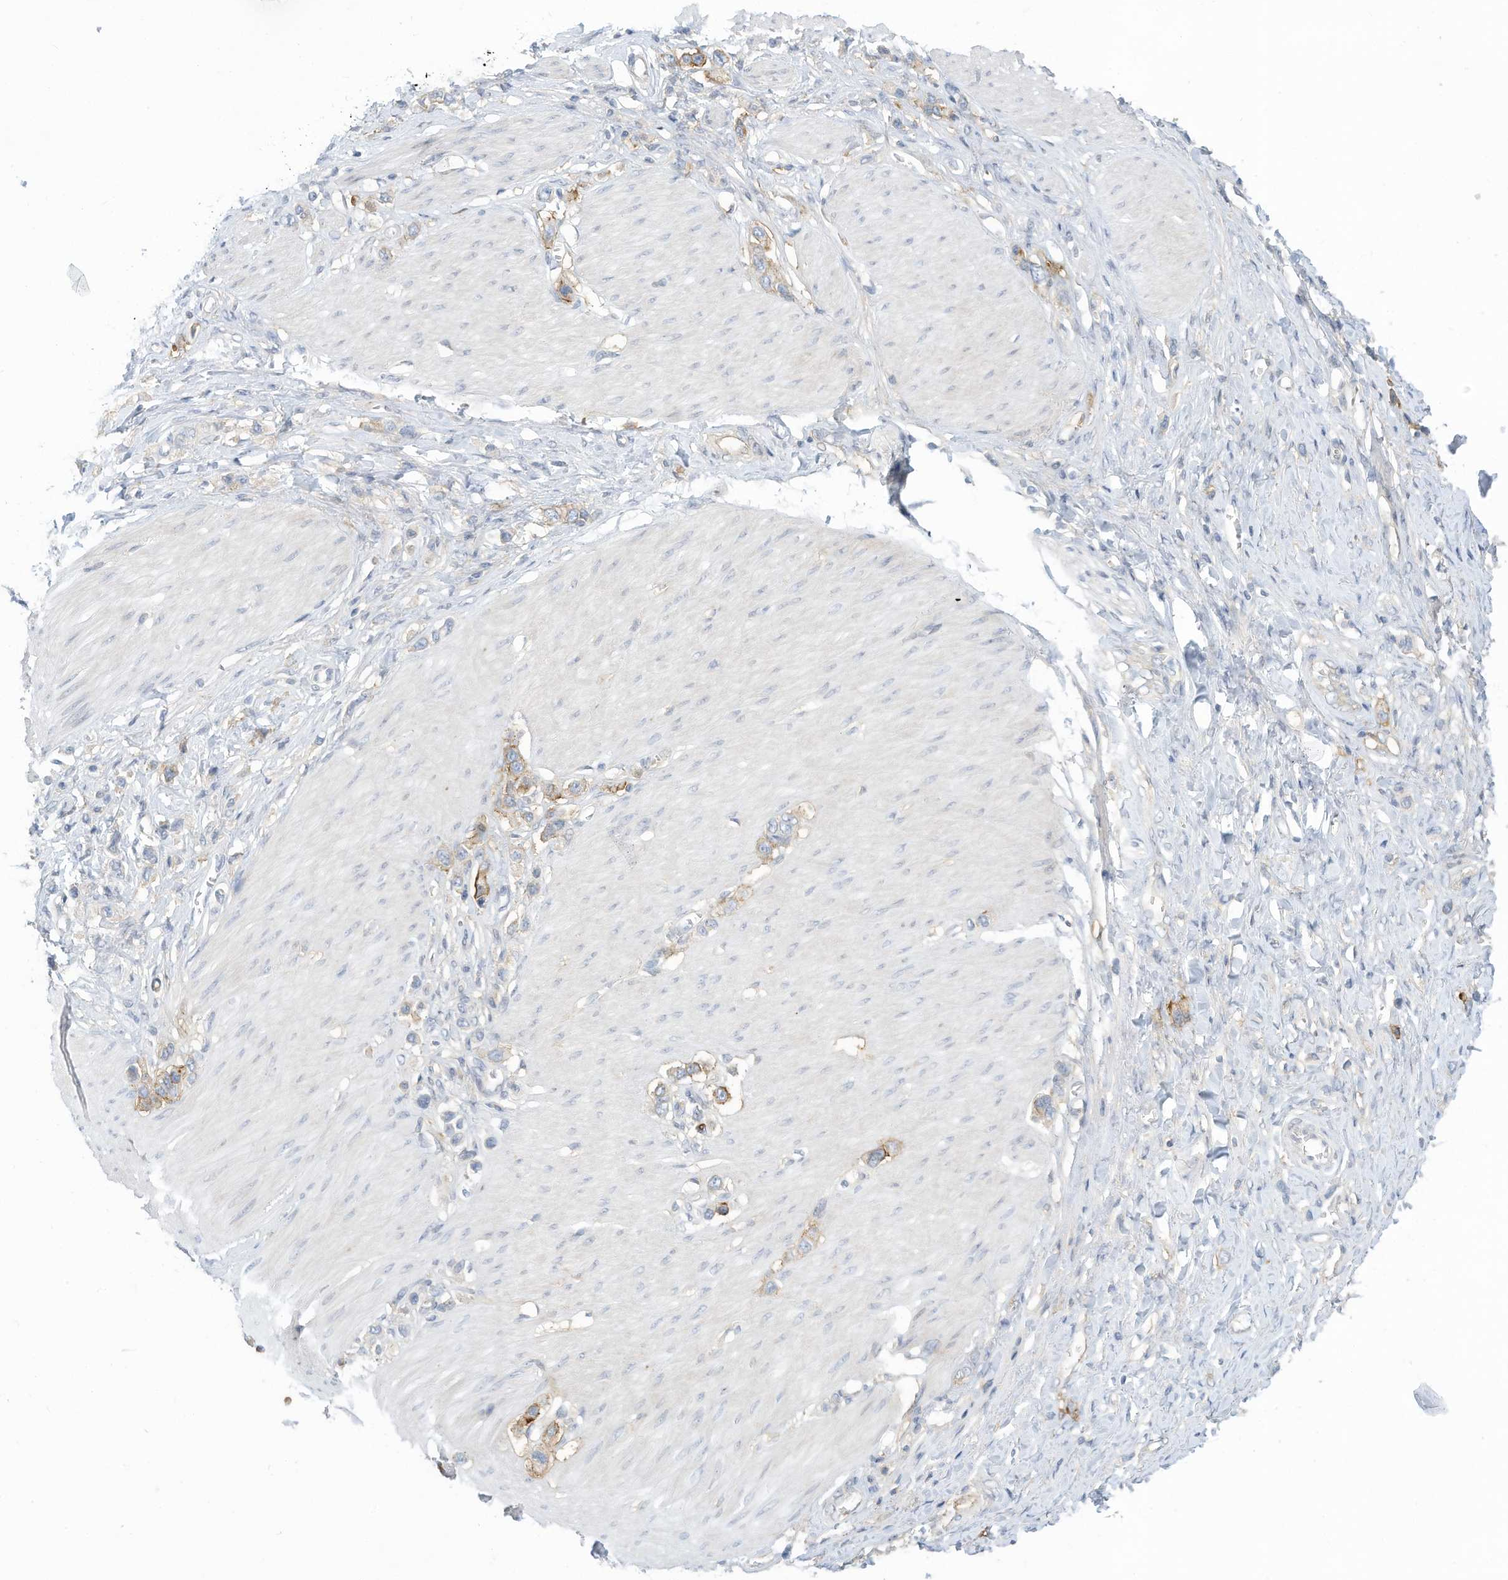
{"staining": {"intensity": "moderate", "quantity": "25%-75%", "location": "cytoplasmic/membranous"}, "tissue": "stomach cancer", "cell_type": "Tumor cells", "image_type": "cancer", "snomed": [{"axis": "morphology", "description": "Normal tissue, NOS"}, {"axis": "morphology", "description": "Adenocarcinoma, NOS"}, {"axis": "topography", "description": "Stomach, upper"}, {"axis": "topography", "description": "Stomach"}], "caption": "This is a photomicrograph of immunohistochemistry staining of stomach cancer, which shows moderate staining in the cytoplasmic/membranous of tumor cells.", "gene": "SLC1A5", "patient": {"sex": "female", "age": 65}}